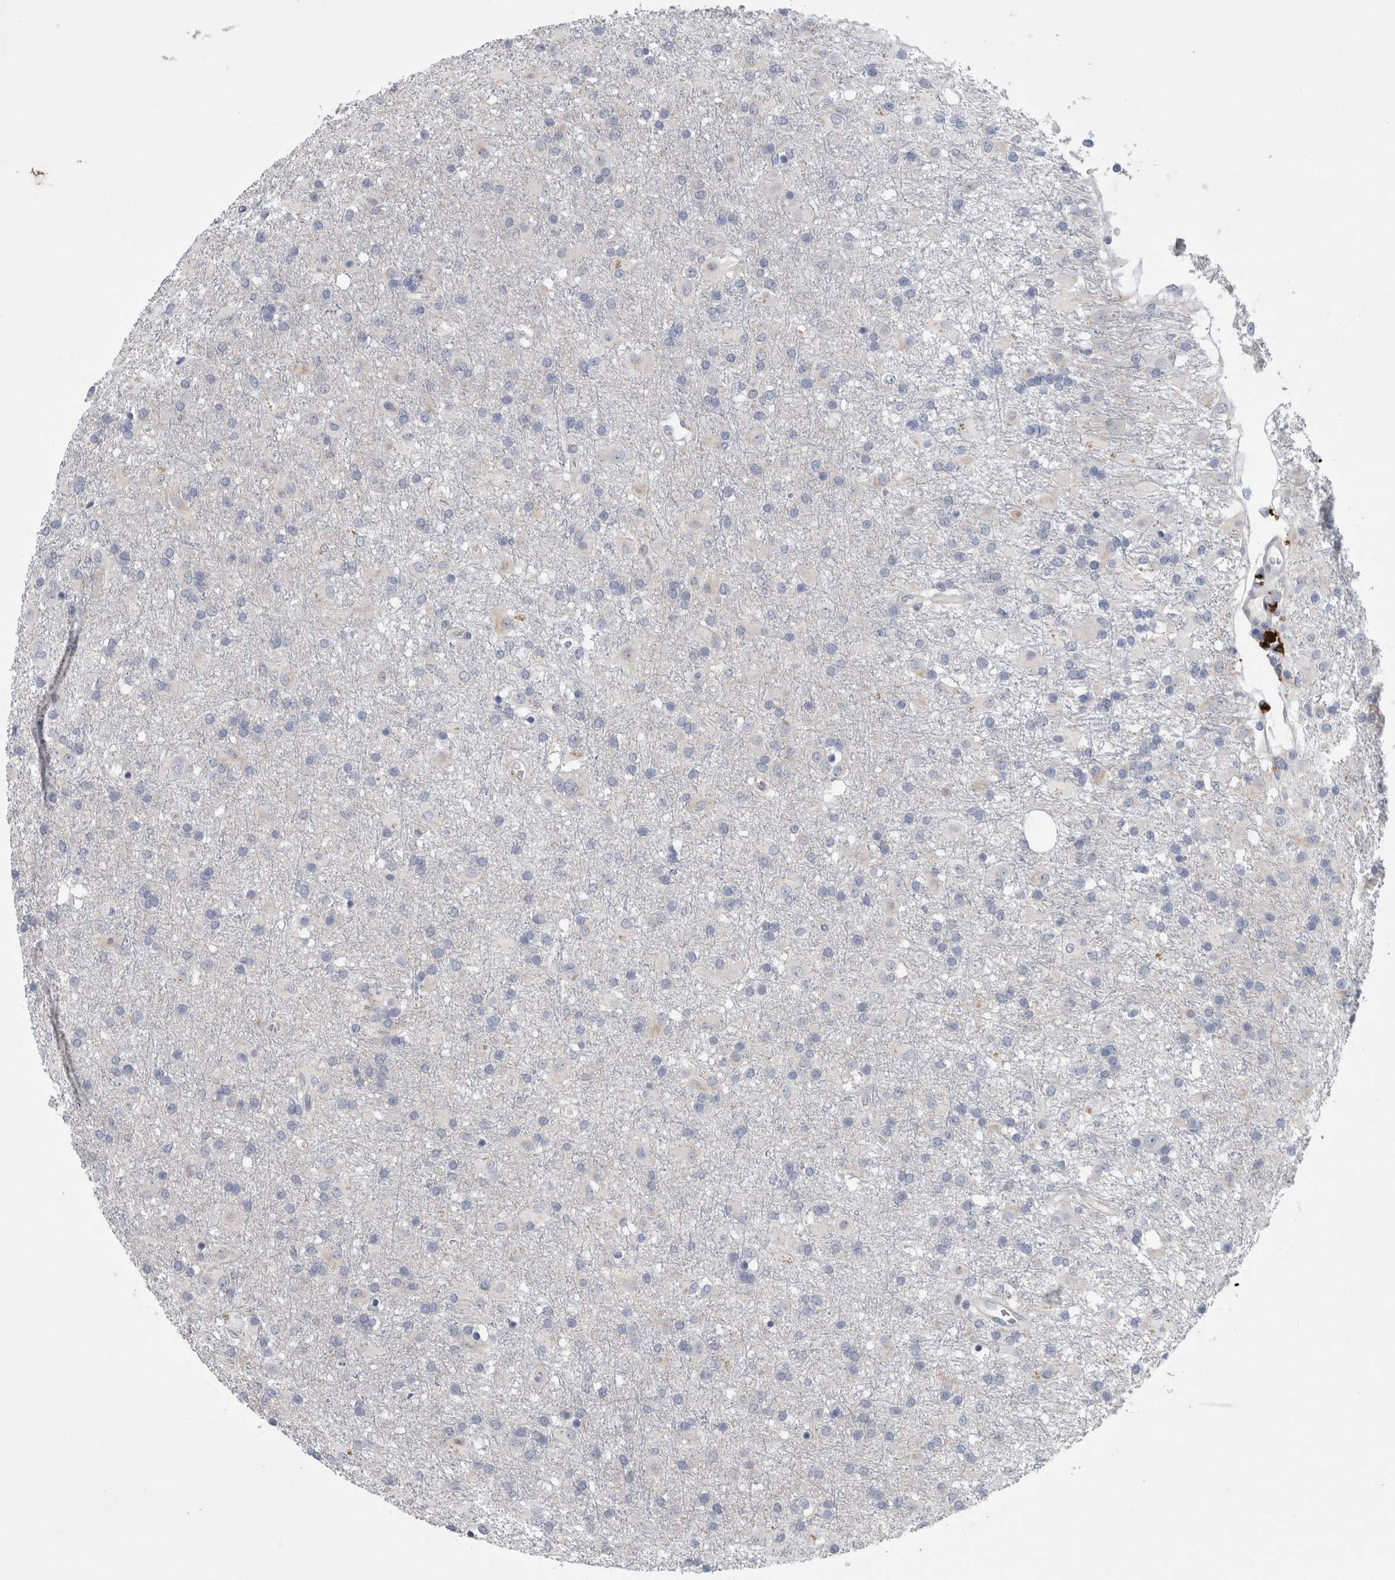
{"staining": {"intensity": "negative", "quantity": "none", "location": "none"}, "tissue": "glioma", "cell_type": "Tumor cells", "image_type": "cancer", "snomed": [{"axis": "morphology", "description": "Glioma, malignant, Low grade"}, {"axis": "topography", "description": "Brain"}], "caption": "IHC micrograph of malignant low-grade glioma stained for a protein (brown), which demonstrates no staining in tumor cells. (Stains: DAB (3,3'-diaminobenzidine) immunohistochemistry with hematoxylin counter stain, Microscopy: brightfield microscopy at high magnification).", "gene": "FAM83H", "patient": {"sex": "male", "age": 65}}